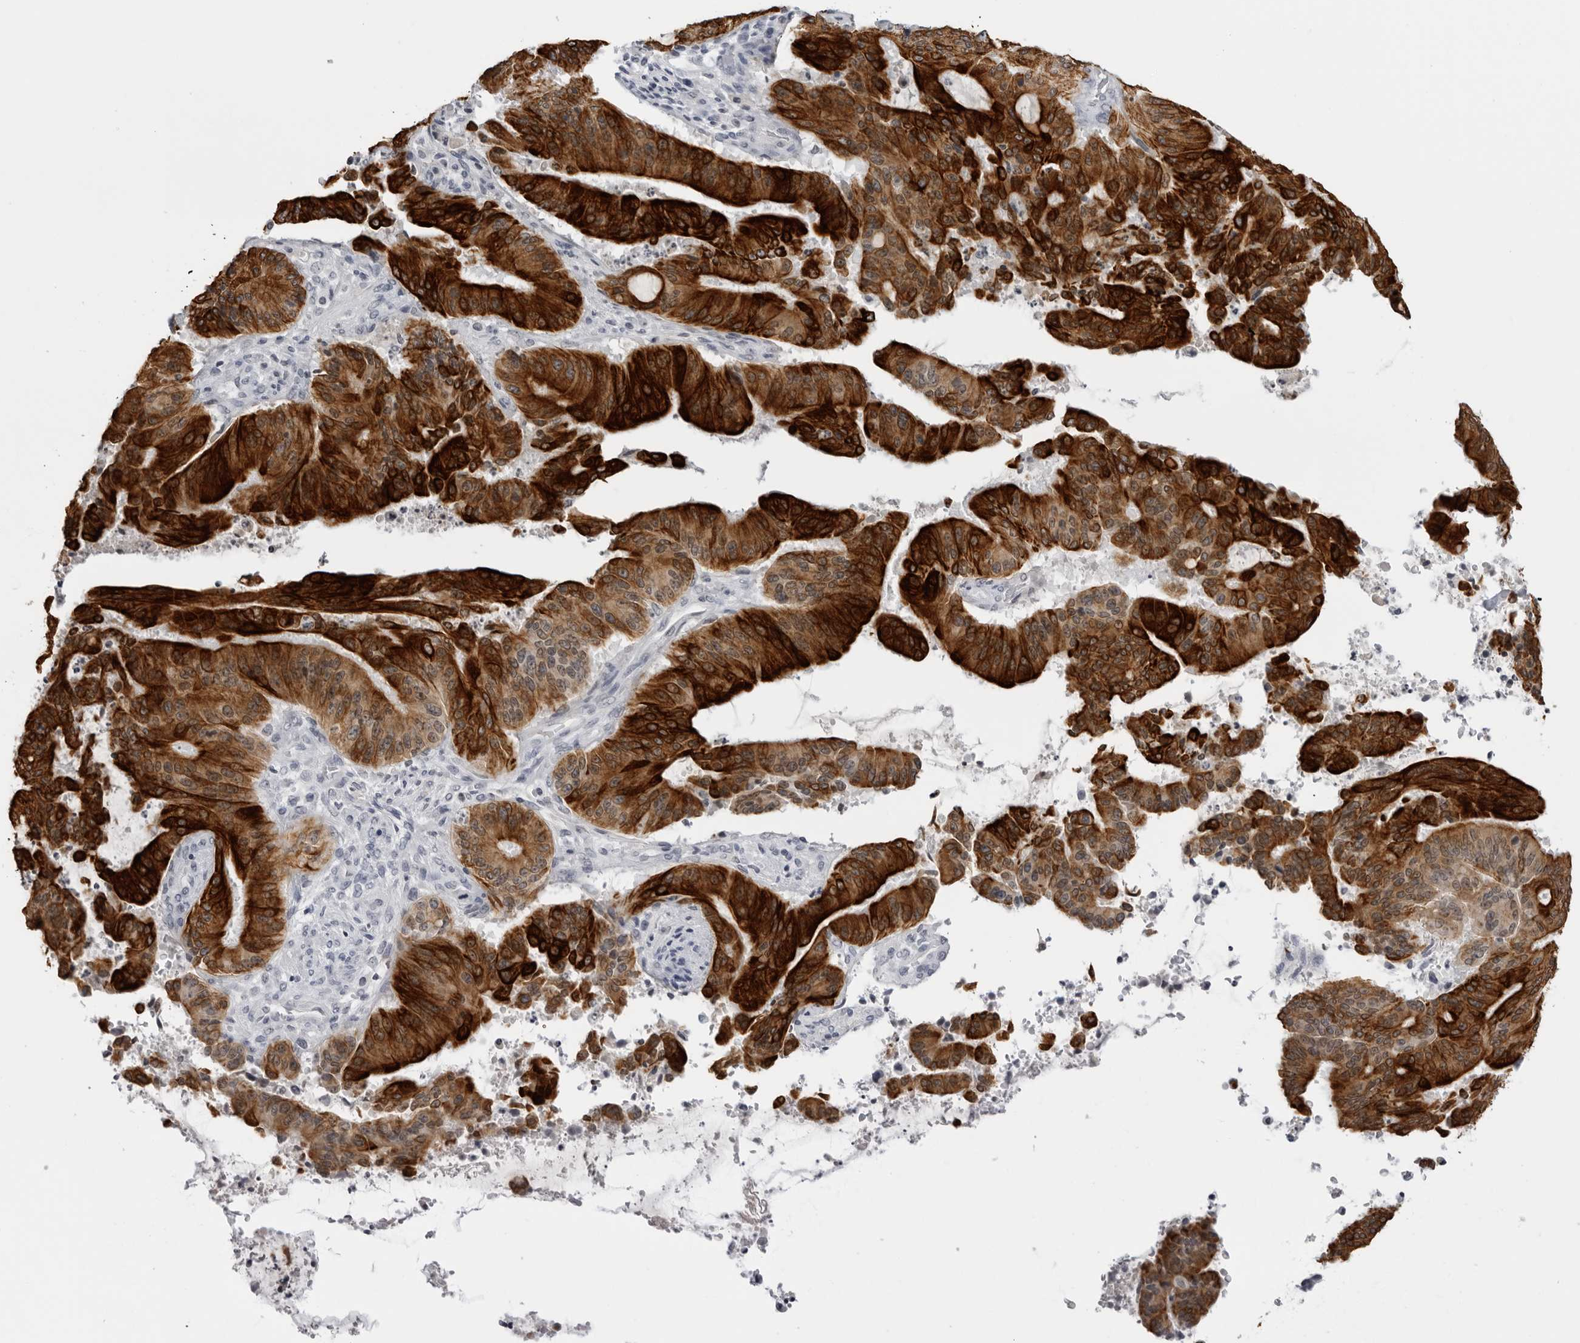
{"staining": {"intensity": "strong", "quantity": ">75%", "location": "cytoplasmic/membranous"}, "tissue": "liver cancer", "cell_type": "Tumor cells", "image_type": "cancer", "snomed": [{"axis": "morphology", "description": "Normal tissue, NOS"}, {"axis": "morphology", "description": "Cholangiocarcinoma"}, {"axis": "topography", "description": "Liver"}, {"axis": "topography", "description": "Peripheral nerve tissue"}], "caption": "DAB immunohistochemical staining of liver cancer reveals strong cytoplasmic/membranous protein staining in about >75% of tumor cells. (brown staining indicates protein expression, while blue staining denotes nuclei).", "gene": "SERPINF2", "patient": {"sex": "female", "age": 73}}